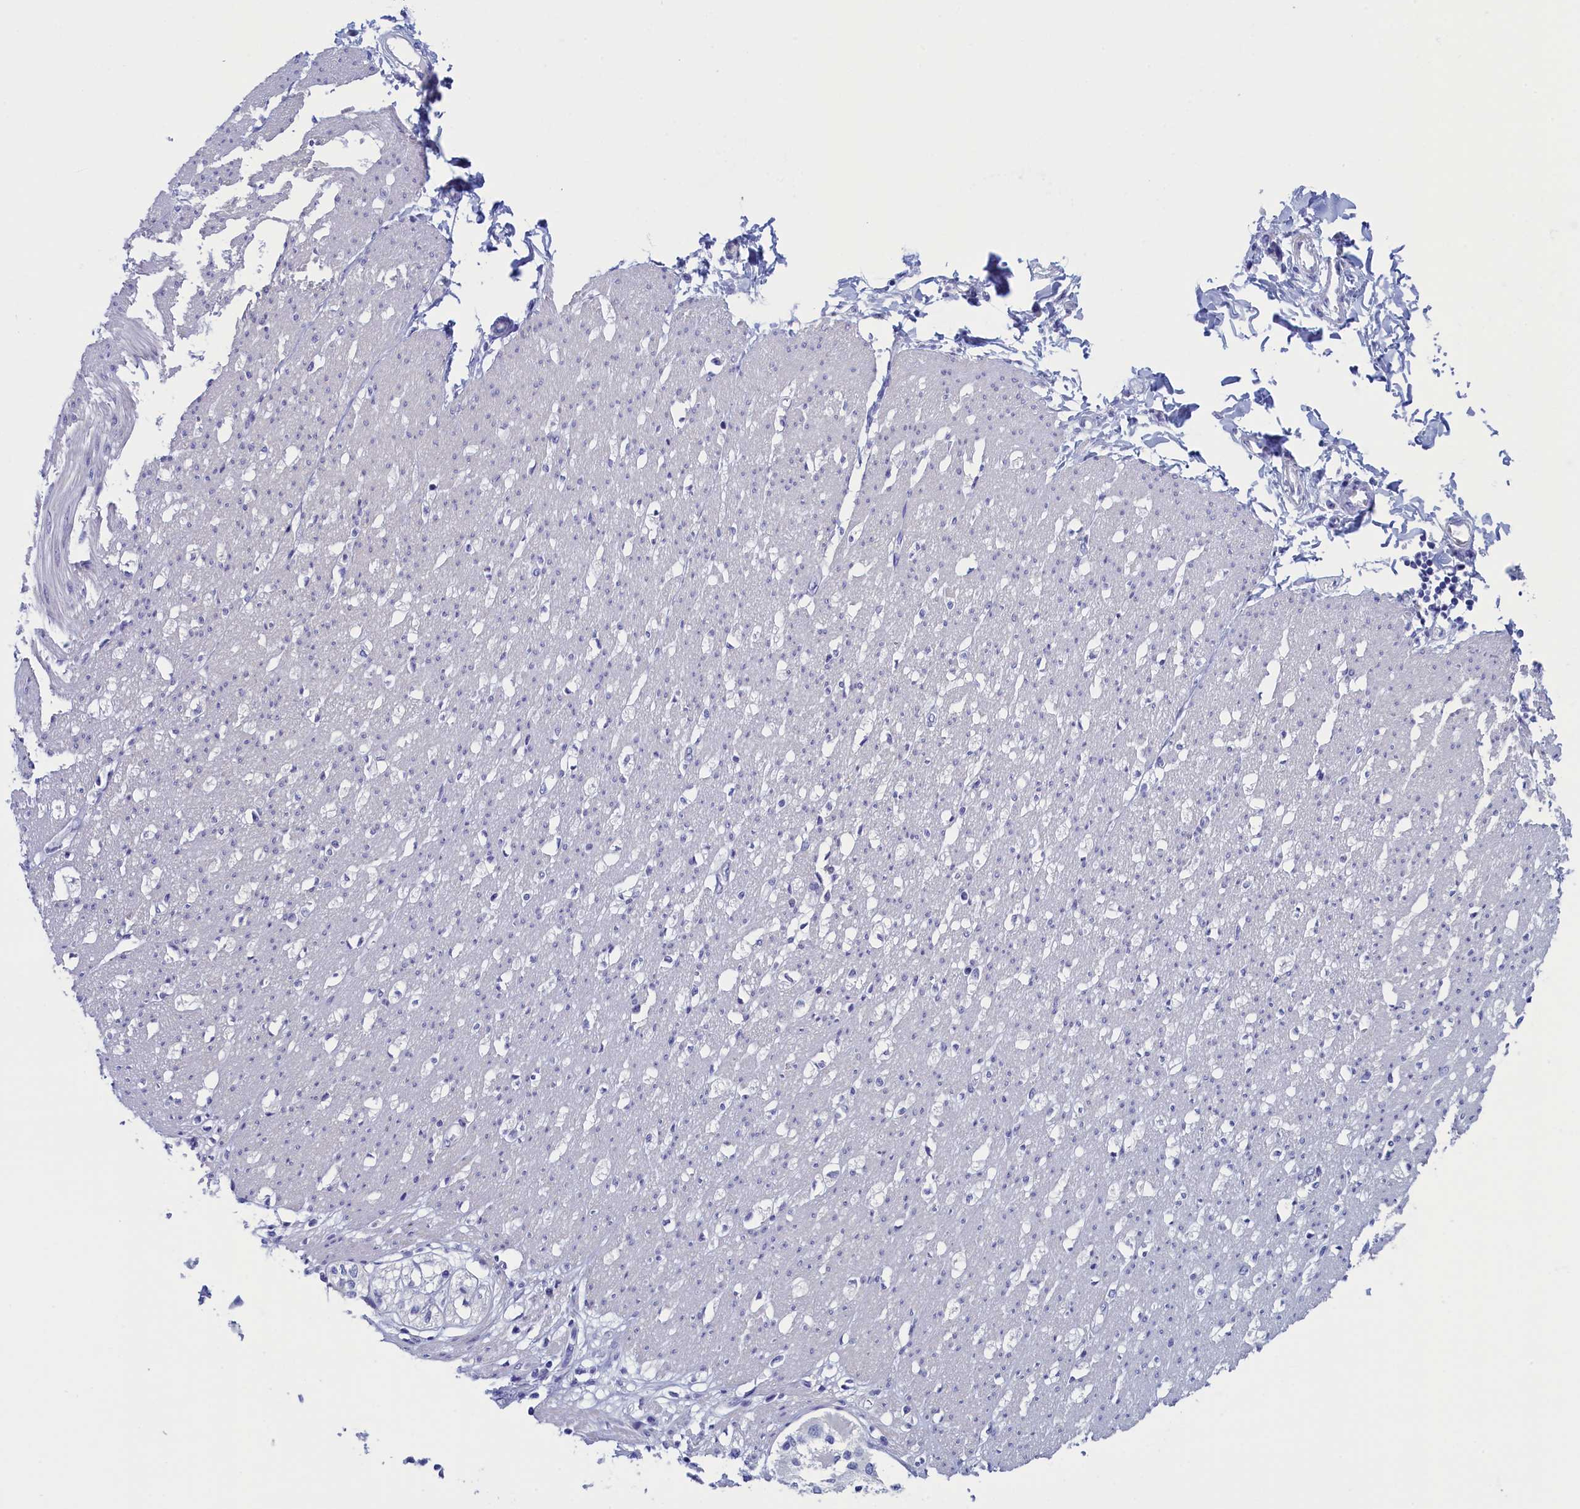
{"staining": {"intensity": "negative", "quantity": "none", "location": "none"}, "tissue": "smooth muscle", "cell_type": "Smooth muscle cells", "image_type": "normal", "snomed": [{"axis": "morphology", "description": "Normal tissue, NOS"}, {"axis": "morphology", "description": "Adenocarcinoma, NOS"}, {"axis": "topography", "description": "Colon"}, {"axis": "topography", "description": "Peripheral nerve tissue"}], "caption": "Immunohistochemistry (IHC) histopathology image of benign smooth muscle stained for a protein (brown), which reveals no positivity in smooth muscle cells.", "gene": "ANKRD2", "patient": {"sex": "male", "age": 14}}